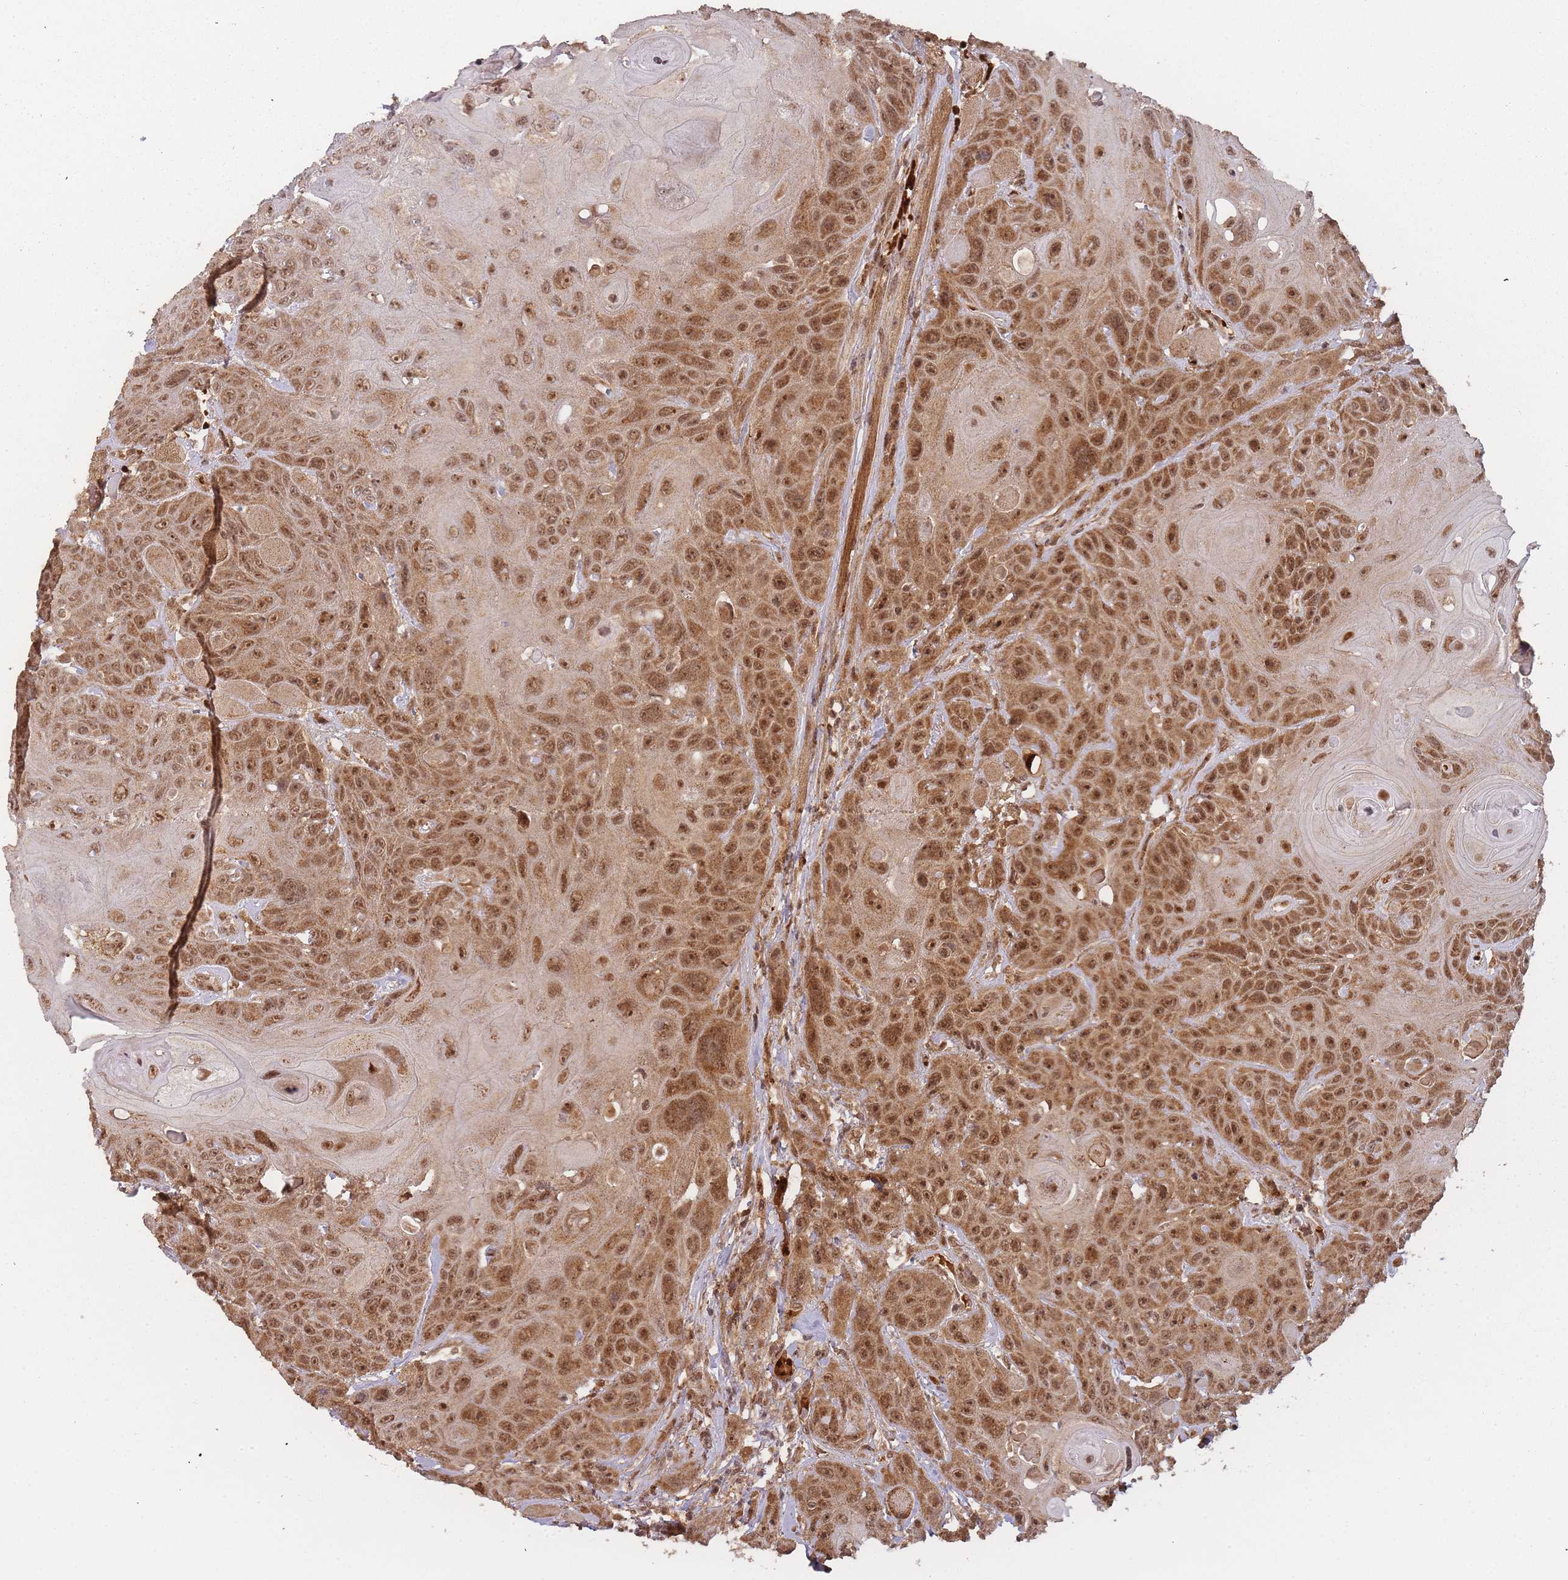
{"staining": {"intensity": "moderate", "quantity": ">75%", "location": "cytoplasmic/membranous,nuclear"}, "tissue": "head and neck cancer", "cell_type": "Tumor cells", "image_type": "cancer", "snomed": [{"axis": "morphology", "description": "Squamous cell carcinoma, NOS"}, {"axis": "topography", "description": "Head-Neck"}], "caption": "IHC histopathology image of squamous cell carcinoma (head and neck) stained for a protein (brown), which demonstrates medium levels of moderate cytoplasmic/membranous and nuclear positivity in about >75% of tumor cells.", "gene": "ZNF497", "patient": {"sex": "female", "age": 59}}